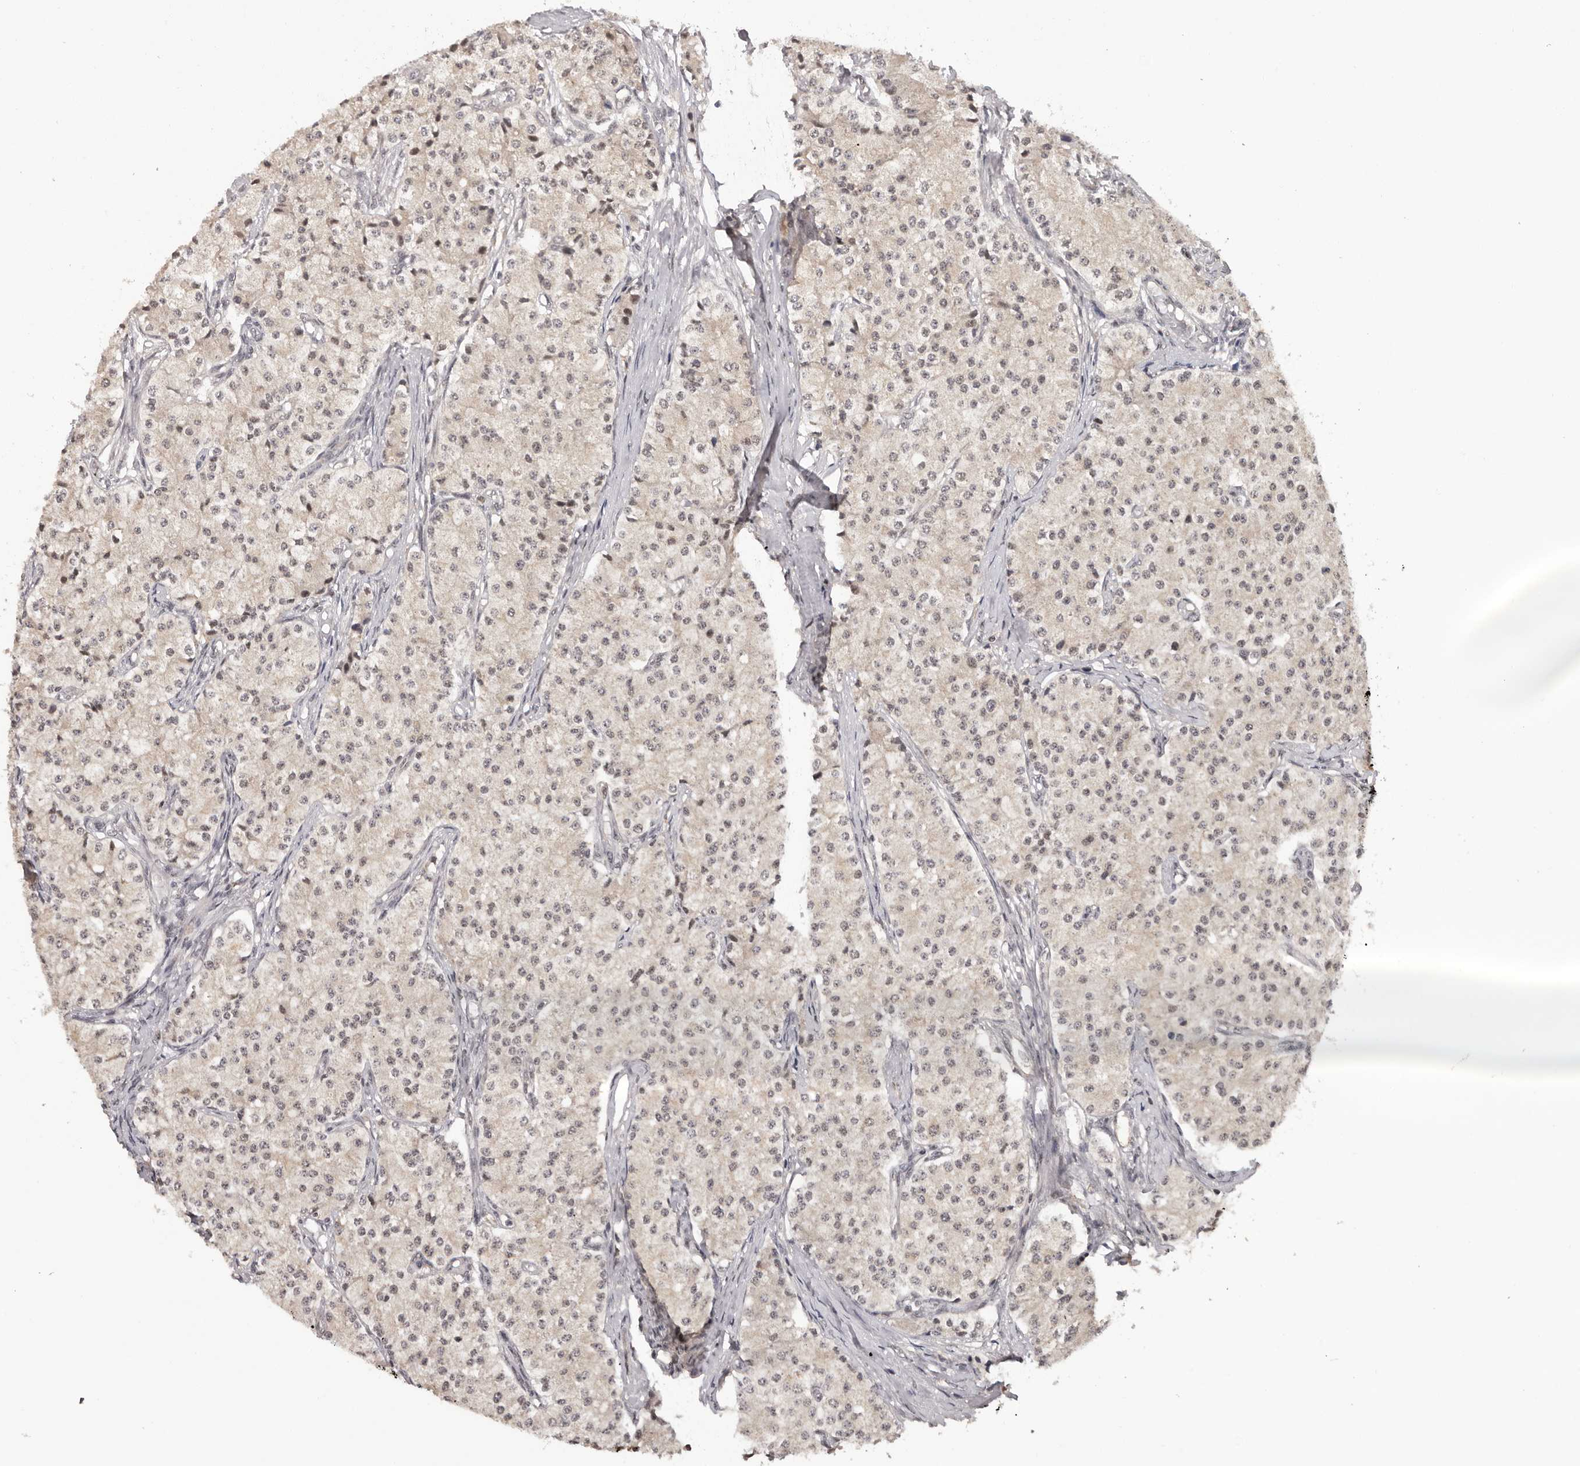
{"staining": {"intensity": "negative", "quantity": "none", "location": "none"}, "tissue": "carcinoid", "cell_type": "Tumor cells", "image_type": "cancer", "snomed": [{"axis": "morphology", "description": "Carcinoid, malignant, NOS"}, {"axis": "topography", "description": "Colon"}], "caption": "This is a photomicrograph of immunohistochemistry (IHC) staining of carcinoid, which shows no positivity in tumor cells.", "gene": "TBX5", "patient": {"sex": "female", "age": 52}}